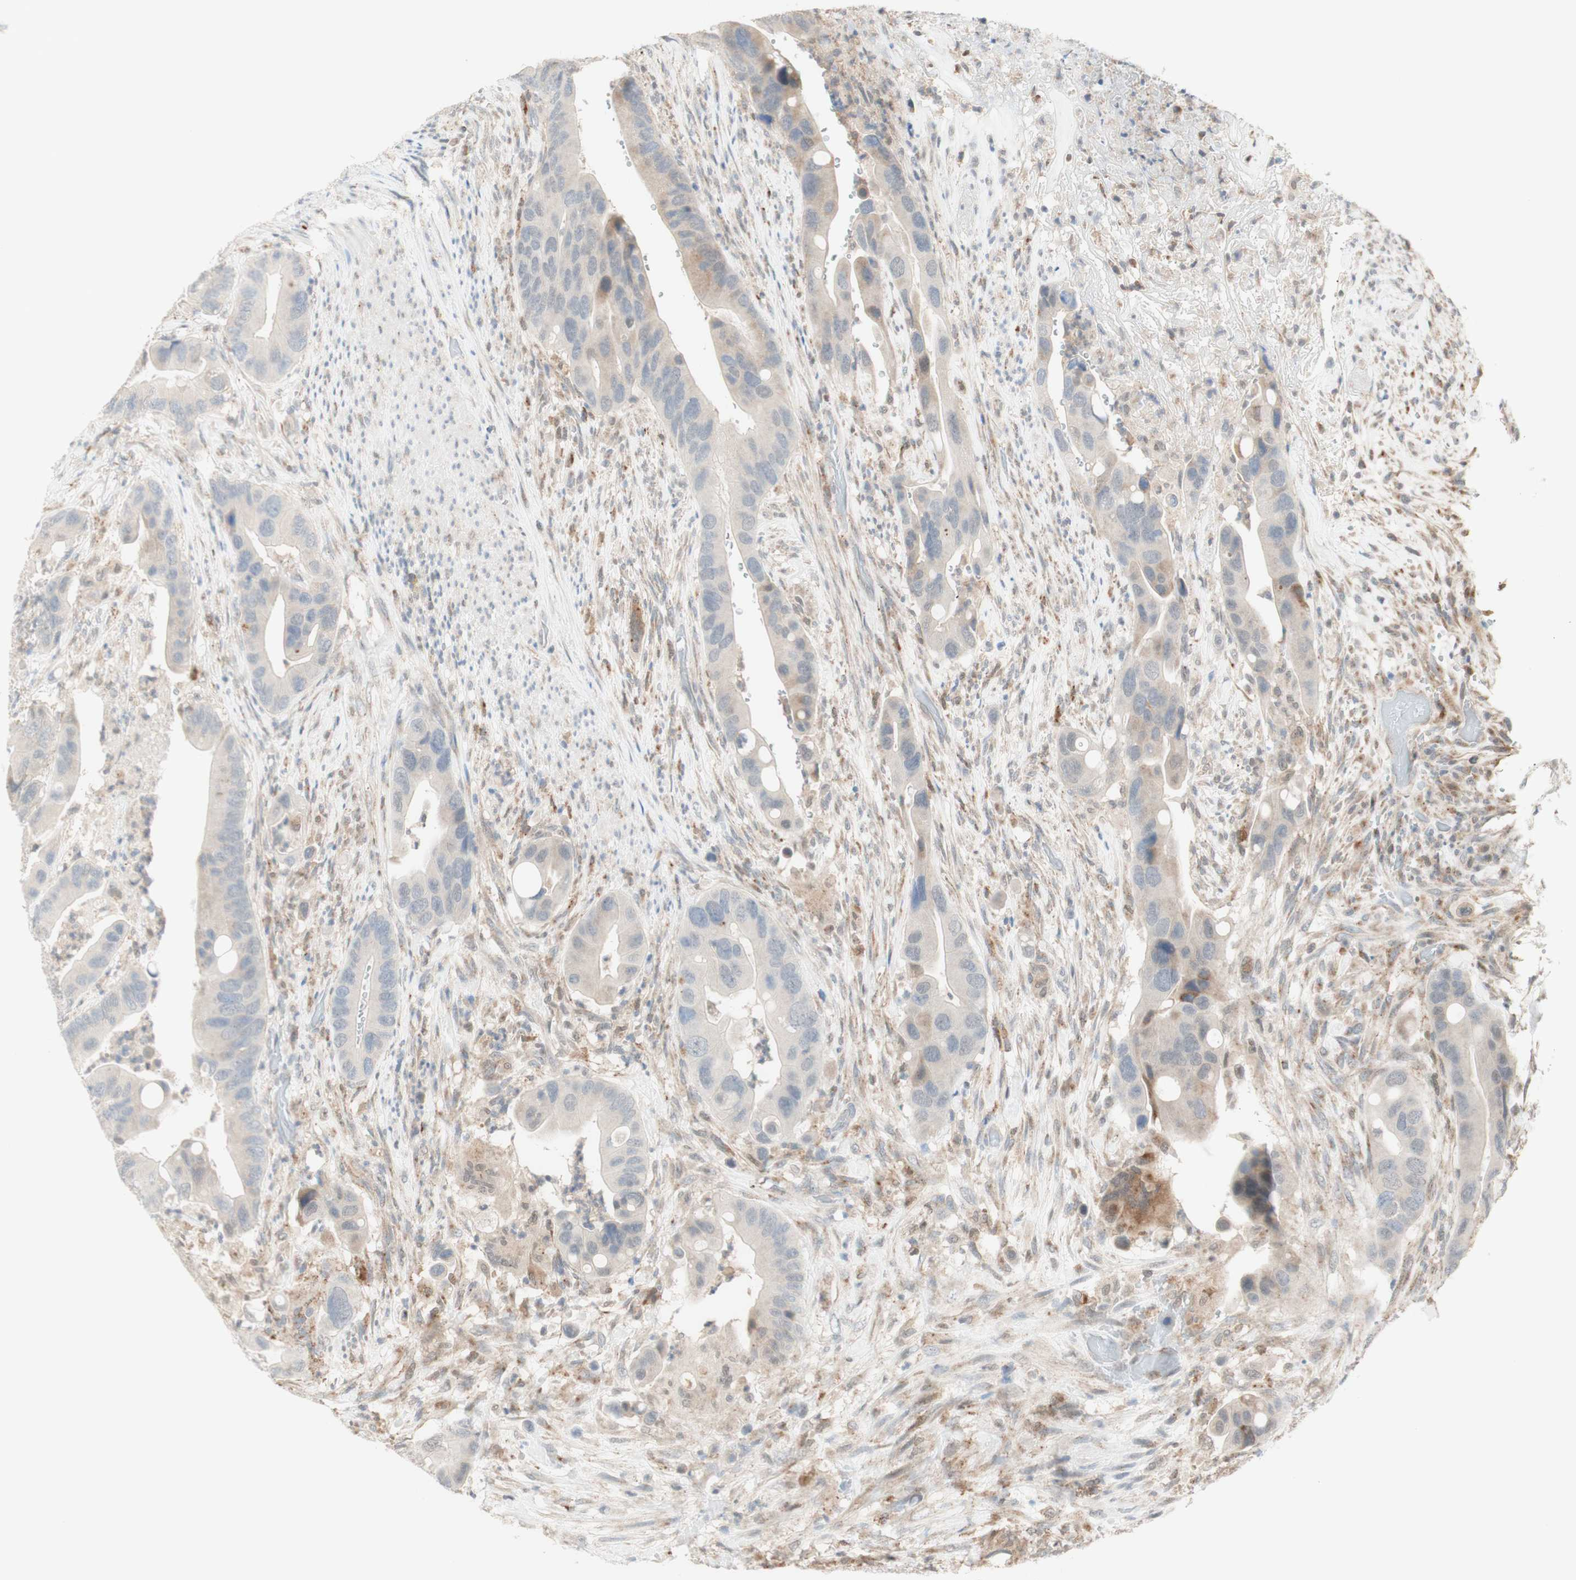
{"staining": {"intensity": "weak", "quantity": "<25%", "location": "cytoplasmic/membranous"}, "tissue": "colorectal cancer", "cell_type": "Tumor cells", "image_type": "cancer", "snomed": [{"axis": "morphology", "description": "Adenocarcinoma, NOS"}, {"axis": "topography", "description": "Rectum"}], "caption": "Tumor cells are negative for protein expression in human colorectal adenocarcinoma.", "gene": "GAPT", "patient": {"sex": "female", "age": 57}}